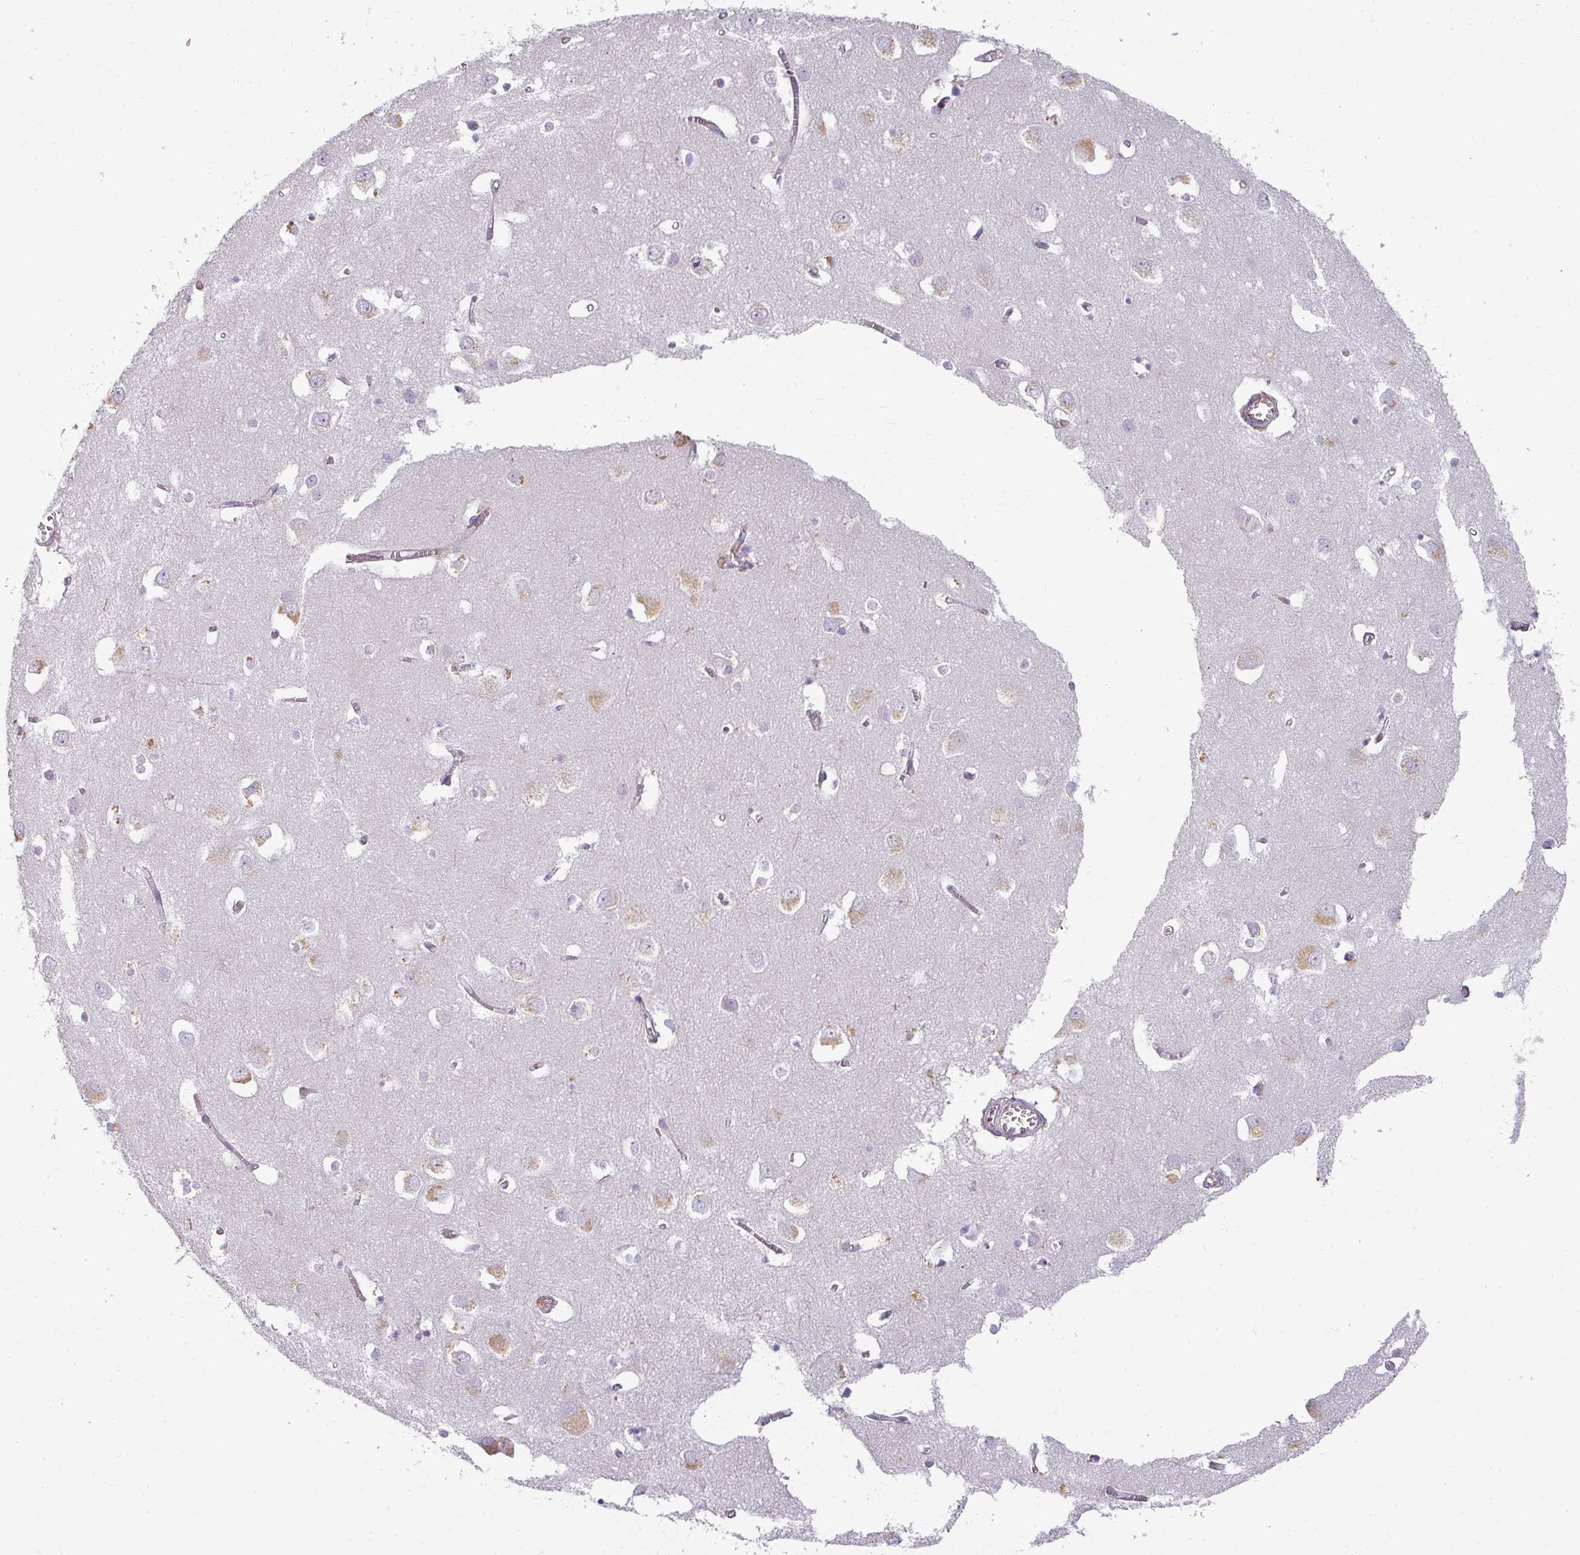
{"staining": {"intensity": "negative", "quantity": "none", "location": "none"}, "tissue": "cerebral cortex", "cell_type": "Endothelial cells", "image_type": "normal", "snomed": [{"axis": "morphology", "description": "Normal tissue, NOS"}, {"axis": "topography", "description": "Cerebral cortex"}], "caption": "Immunohistochemistry histopathology image of unremarkable cerebral cortex: cerebral cortex stained with DAB demonstrates no significant protein positivity in endothelial cells.", "gene": "ASB1", "patient": {"sex": "male", "age": 70}}